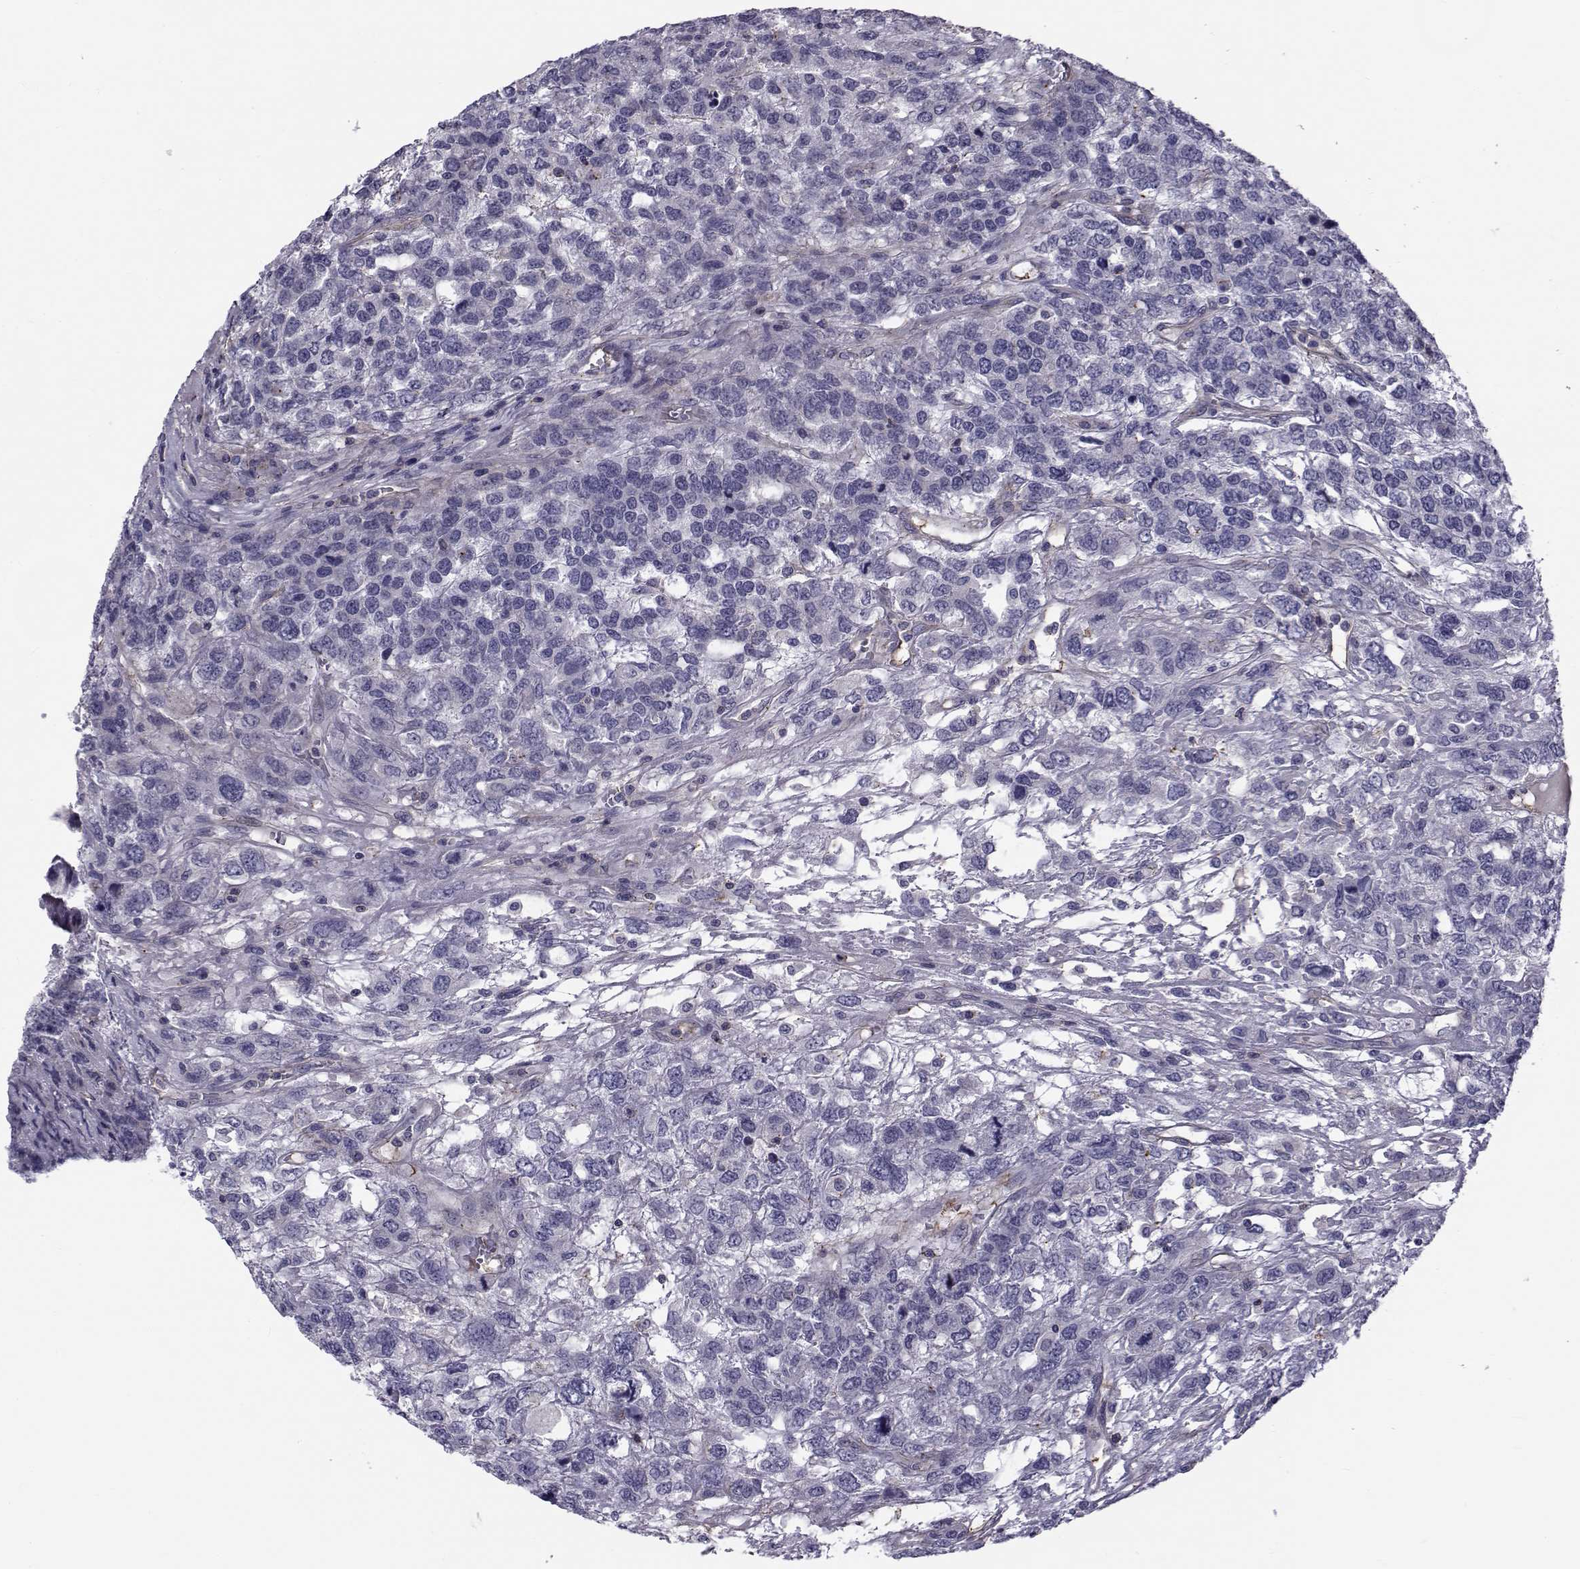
{"staining": {"intensity": "negative", "quantity": "none", "location": "none"}, "tissue": "testis cancer", "cell_type": "Tumor cells", "image_type": "cancer", "snomed": [{"axis": "morphology", "description": "Seminoma, NOS"}, {"axis": "topography", "description": "Testis"}], "caption": "The histopathology image displays no significant staining in tumor cells of testis cancer (seminoma).", "gene": "LRRC27", "patient": {"sex": "male", "age": 52}}